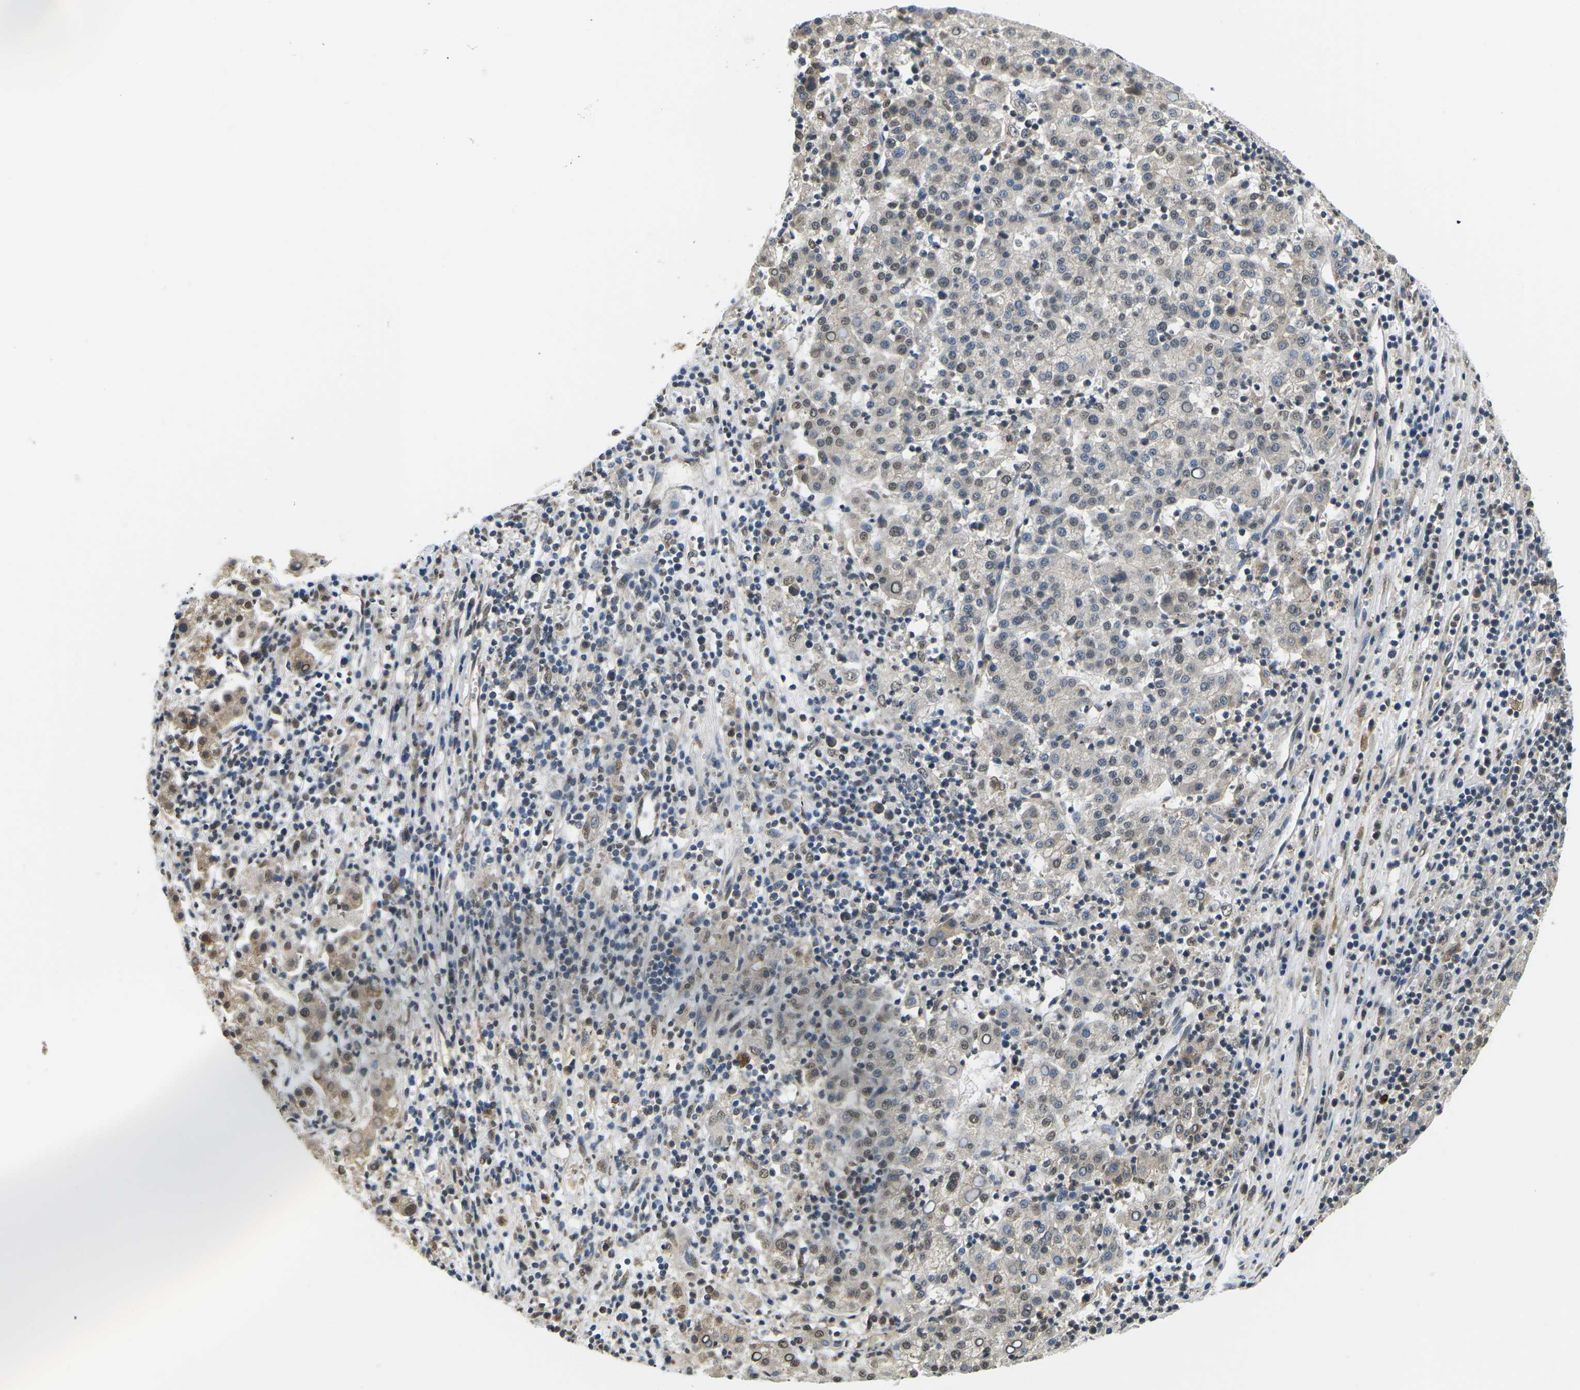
{"staining": {"intensity": "weak", "quantity": "25%-75%", "location": "nuclear"}, "tissue": "liver cancer", "cell_type": "Tumor cells", "image_type": "cancer", "snomed": [{"axis": "morphology", "description": "Carcinoma, Hepatocellular, NOS"}, {"axis": "topography", "description": "Liver"}], "caption": "Immunohistochemical staining of human hepatocellular carcinoma (liver) demonstrates weak nuclear protein expression in about 25%-75% of tumor cells.", "gene": "ERBB4", "patient": {"sex": "female", "age": 58}}